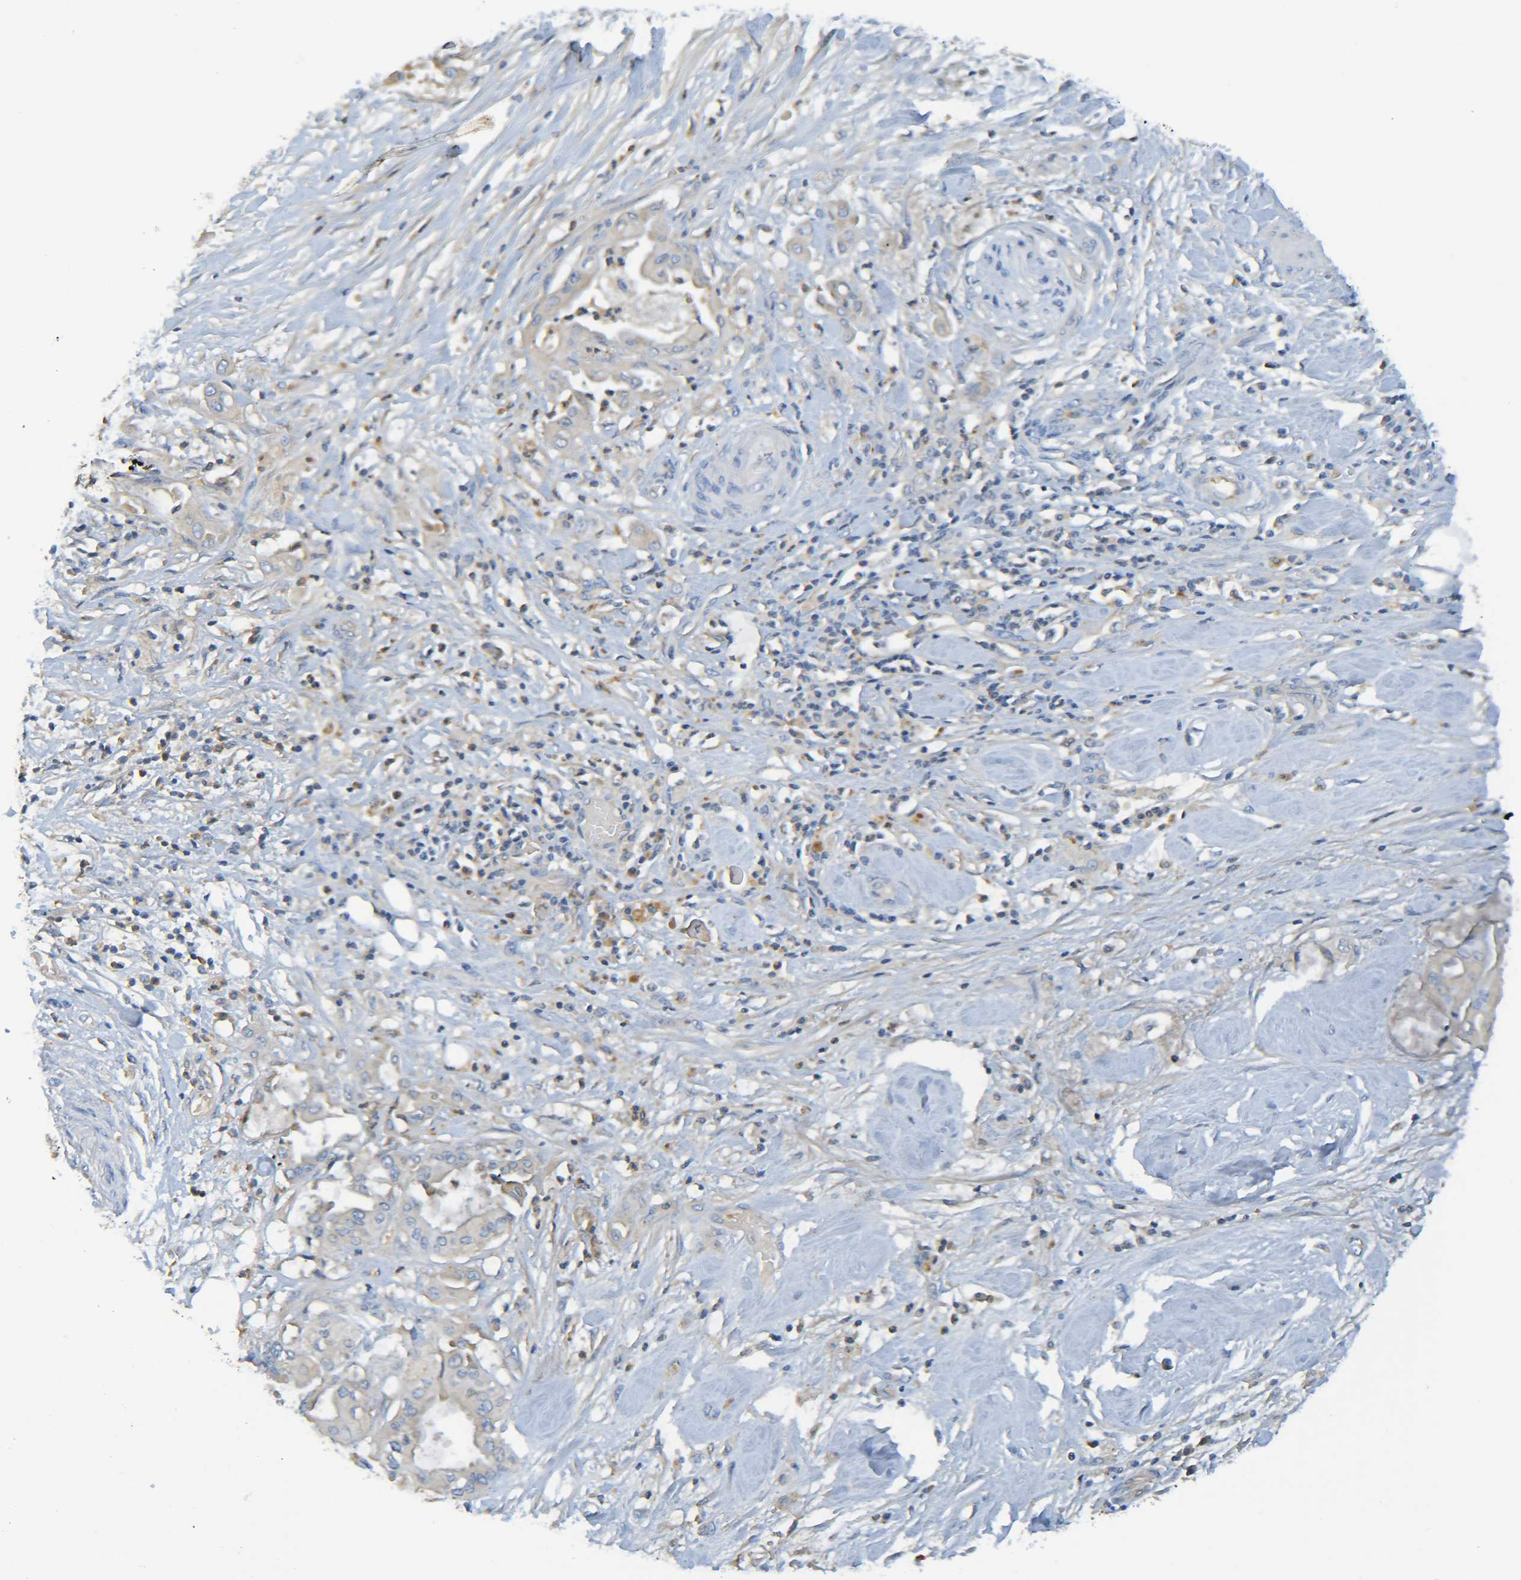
{"staining": {"intensity": "weak", "quantity": "25%-75%", "location": "cytoplasmic/membranous"}, "tissue": "pancreatic cancer", "cell_type": "Tumor cells", "image_type": "cancer", "snomed": [{"axis": "morphology", "description": "Adenocarcinoma, NOS"}, {"axis": "morphology", "description": "Adenocarcinoma, metastatic, NOS"}, {"axis": "topography", "description": "Lymph node"}, {"axis": "topography", "description": "Pancreas"}, {"axis": "topography", "description": "Duodenum"}], "caption": "Immunohistochemical staining of pancreatic adenocarcinoma demonstrates low levels of weak cytoplasmic/membranous staining in about 25%-75% of tumor cells.", "gene": "C1QA", "patient": {"sex": "female", "age": 64}}